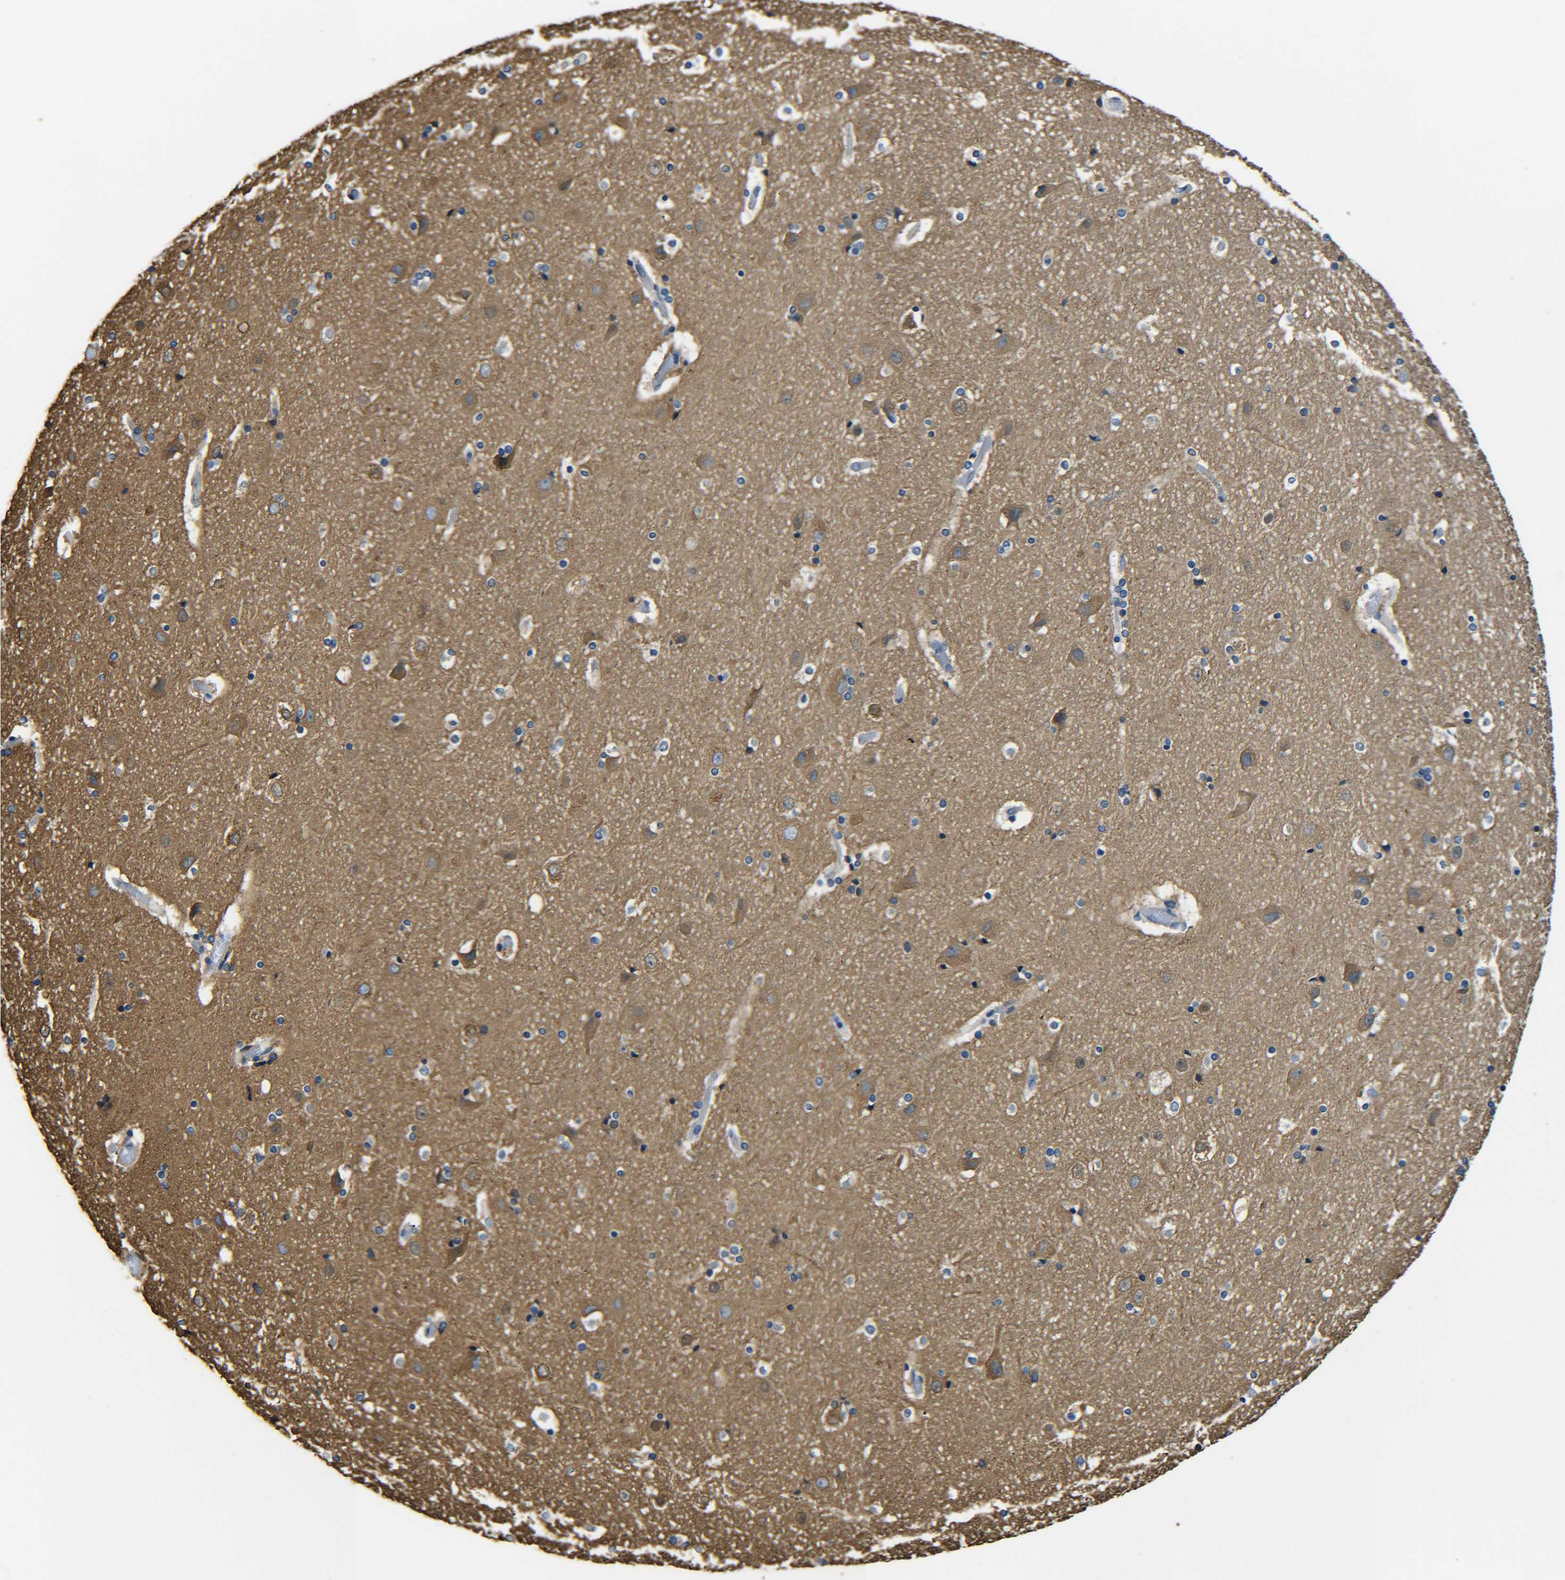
{"staining": {"intensity": "moderate", "quantity": "<25%", "location": "cytoplasmic/membranous"}, "tissue": "cerebral cortex", "cell_type": "Endothelial cells", "image_type": "normal", "snomed": [{"axis": "morphology", "description": "Normal tissue, NOS"}, {"axis": "topography", "description": "Cerebral cortex"}], "caption": "About <25% of endothelial cells in normal human cerebral cortex reveal moderate cytoplasmic/membranous protein positivity as visualized by brown immunohistochemical staining.", "gene": "TUBB", "patient": {"sex": "male", "age": 57}}